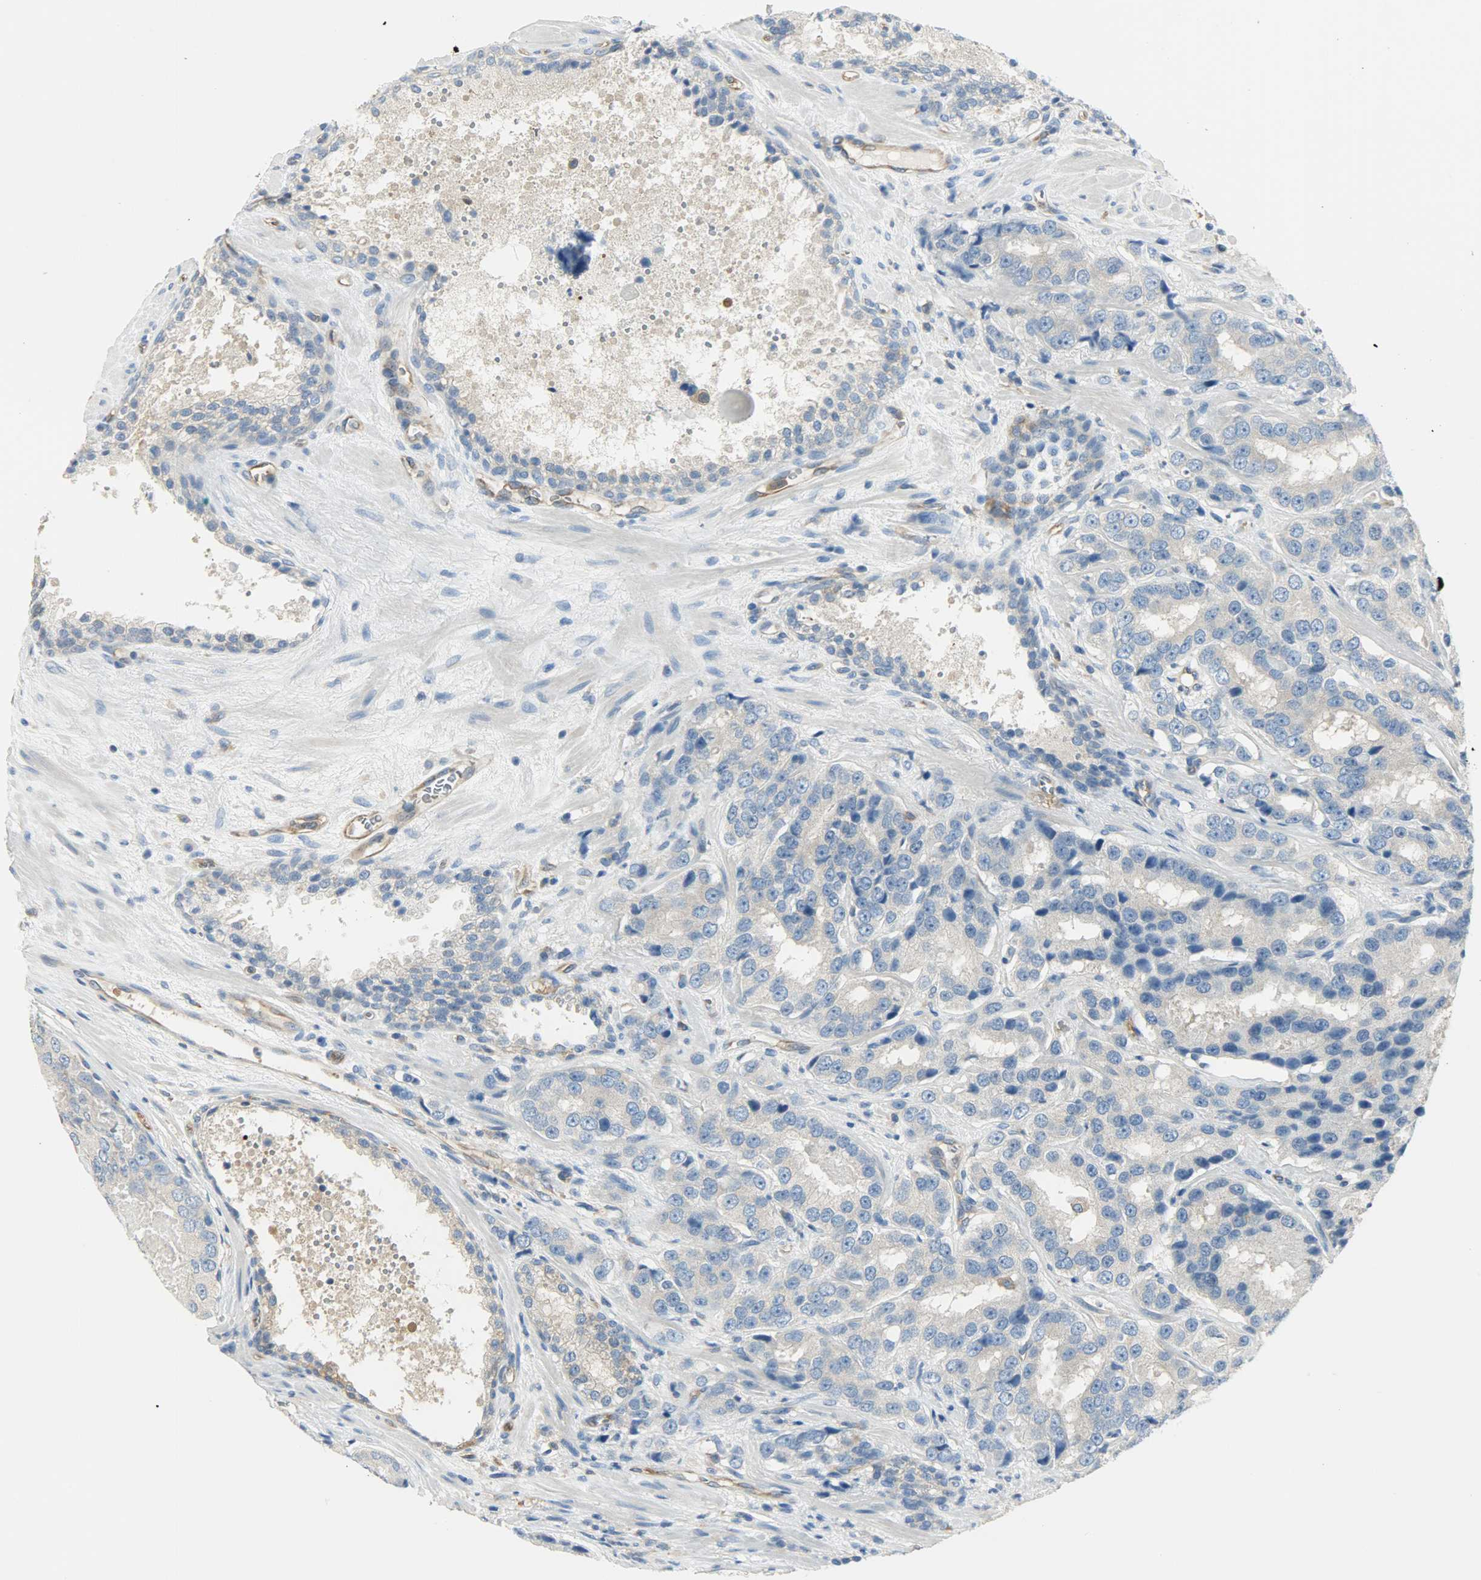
{"staining": {"intensity": "weak", "quantity": "25%-75%", "location": "cytoplasmic/membranous"}, "tissue": "prostate cancer", "cell_type": "Tumor cells", "image_type": "cancer", "snomed": [{"axis": "morphology", "description": "Adenocarcinoma, High grade"}, {"axis": "topography", "description": "Prostate"}], "caption": "Protein expression by immunohistochemistry demonstrates weak cytoplasmic/membranous expression in about 25%-75% of tumor cells in high-grade adenocarcinoma (prostate).", "gene": "WARS1", "patient": {"sex": "male", "age": 58}}